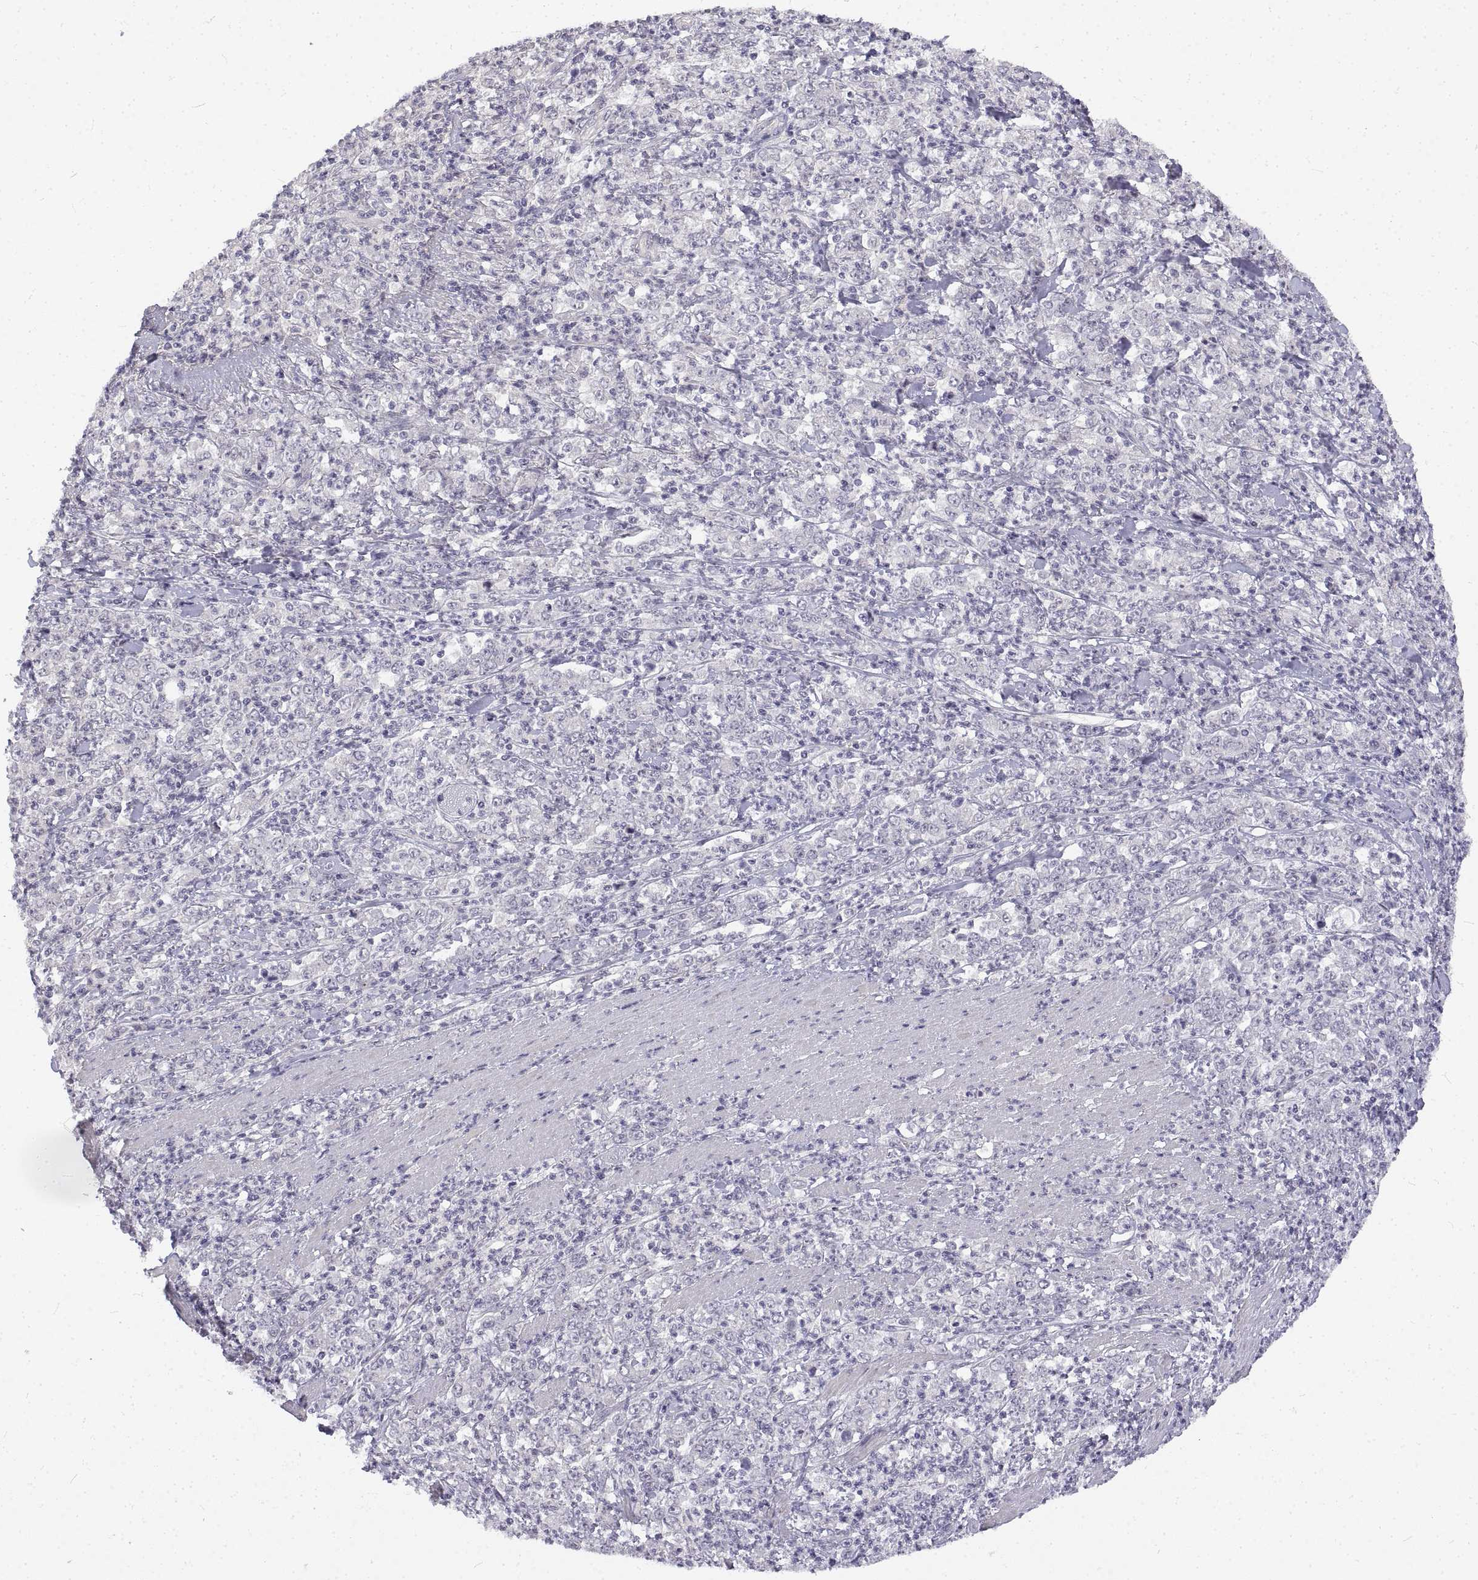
{"staining": {"intensity": "negative", "quantity": "none", "location": "none"}, "tissue": "stomach cancer", "cell_type": "Tumor cells", "image_type": "cancer", "snomed": [{"axis": "morphology", "description": "Adenocarcinoma, NOS"}, {"axis": "topography", "description": "Stomach, lower"}], "caption": "IHC image of human adenocarcinoma (stomach) stained for a protein (brown), which exhibits no expression in tumor cells.", "gene": "ANO2", "patient": {"sex": "female", "age": 71}}